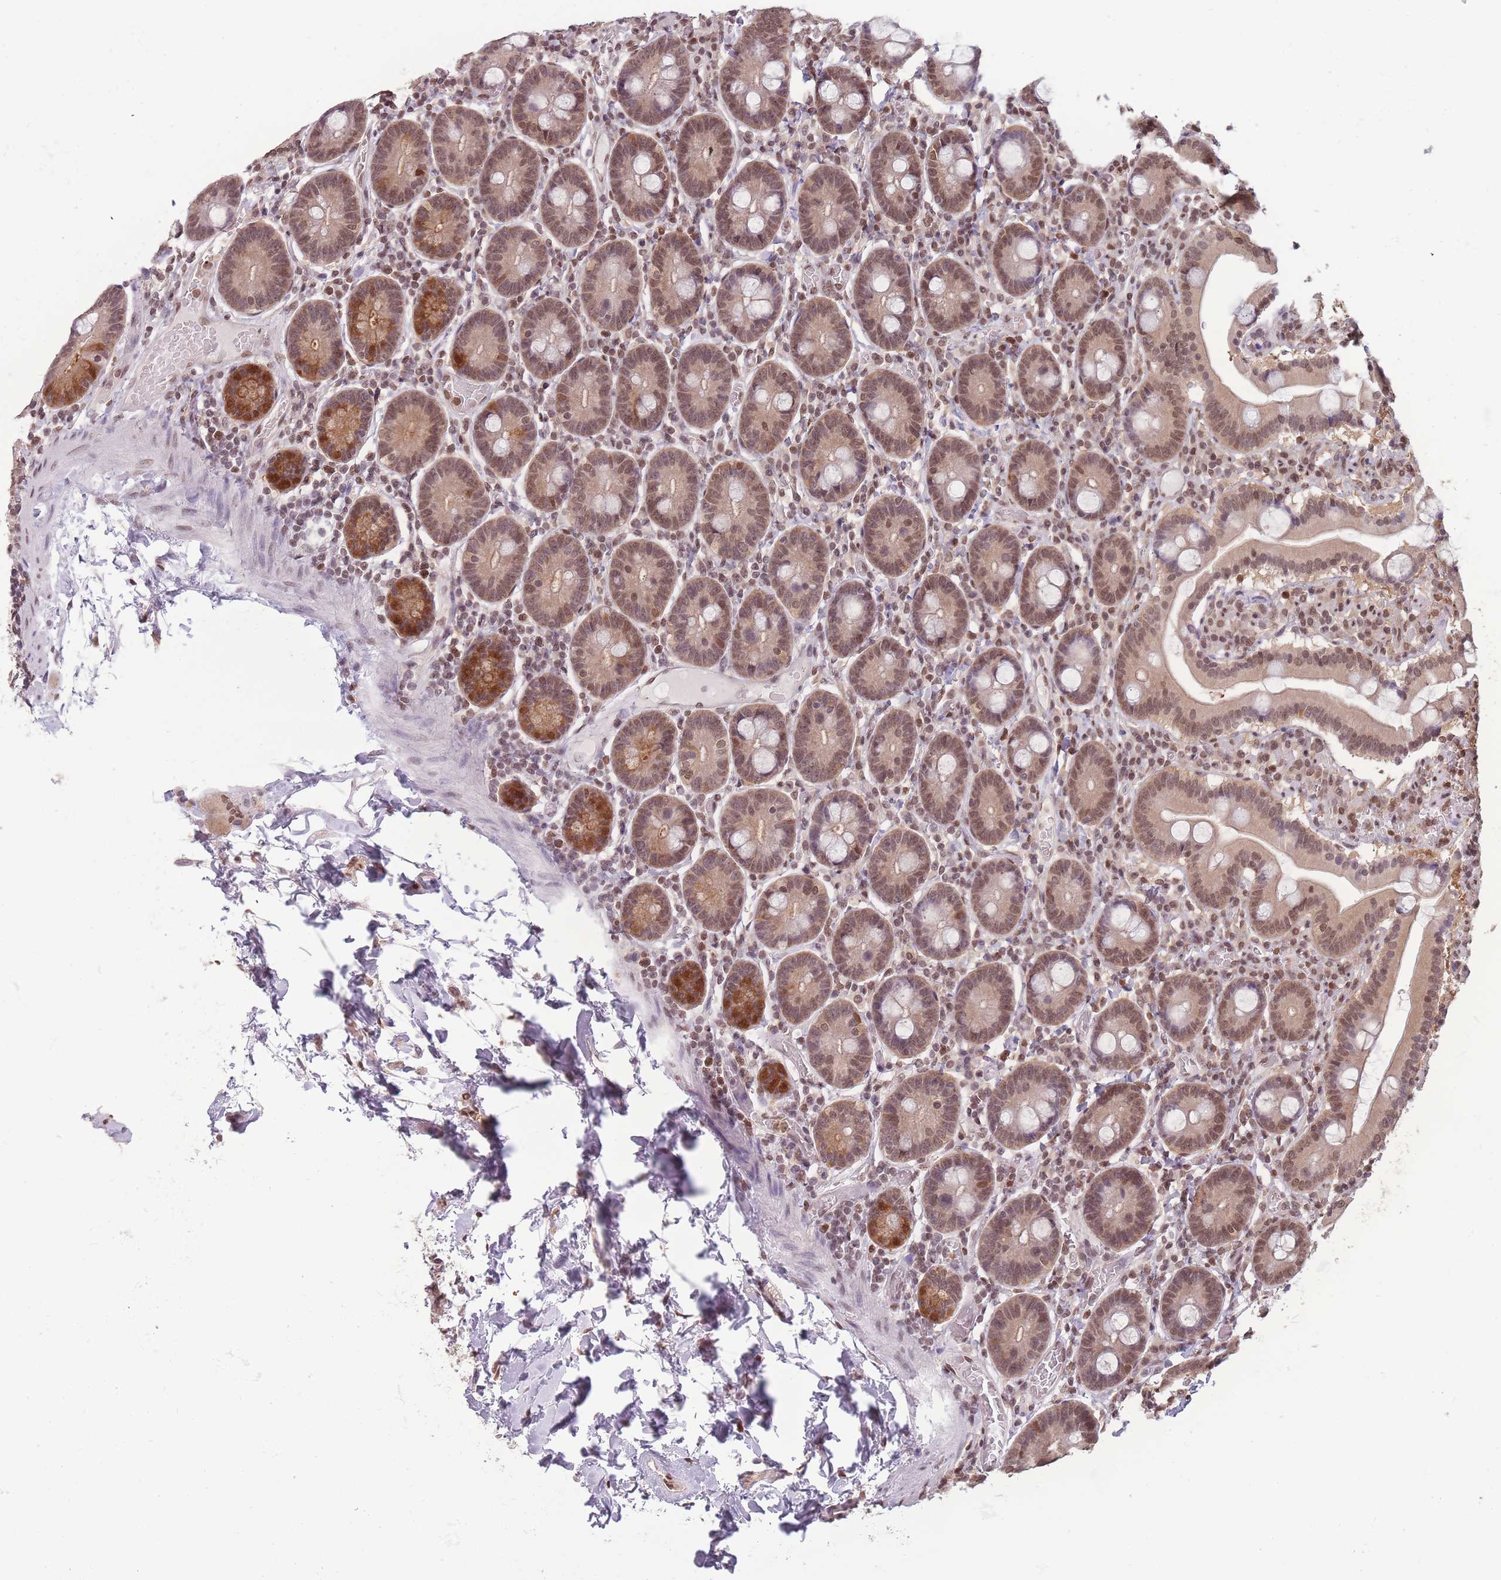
{"staining": {"intensity": "moderate", "quantity": ">75%", "location": "cytoplasmic/membranous,nuclear"}, "tissue": "duodenum", "cell_type": "Glandular cells", "image_type": "normal", "snomed": [{"axis": "morphology", "description": "Normal tissue, NOS"}, {"axis": "topography", "description": "Duodenum"}], "caption": "Protein expression analysis of benign duodenum reveals moderate cytoplasmic/membranous,nuclear expression in about >75% of glandular cells.", "gene": "RPS27A", "patient": {"sex": "male", "age": 55}}